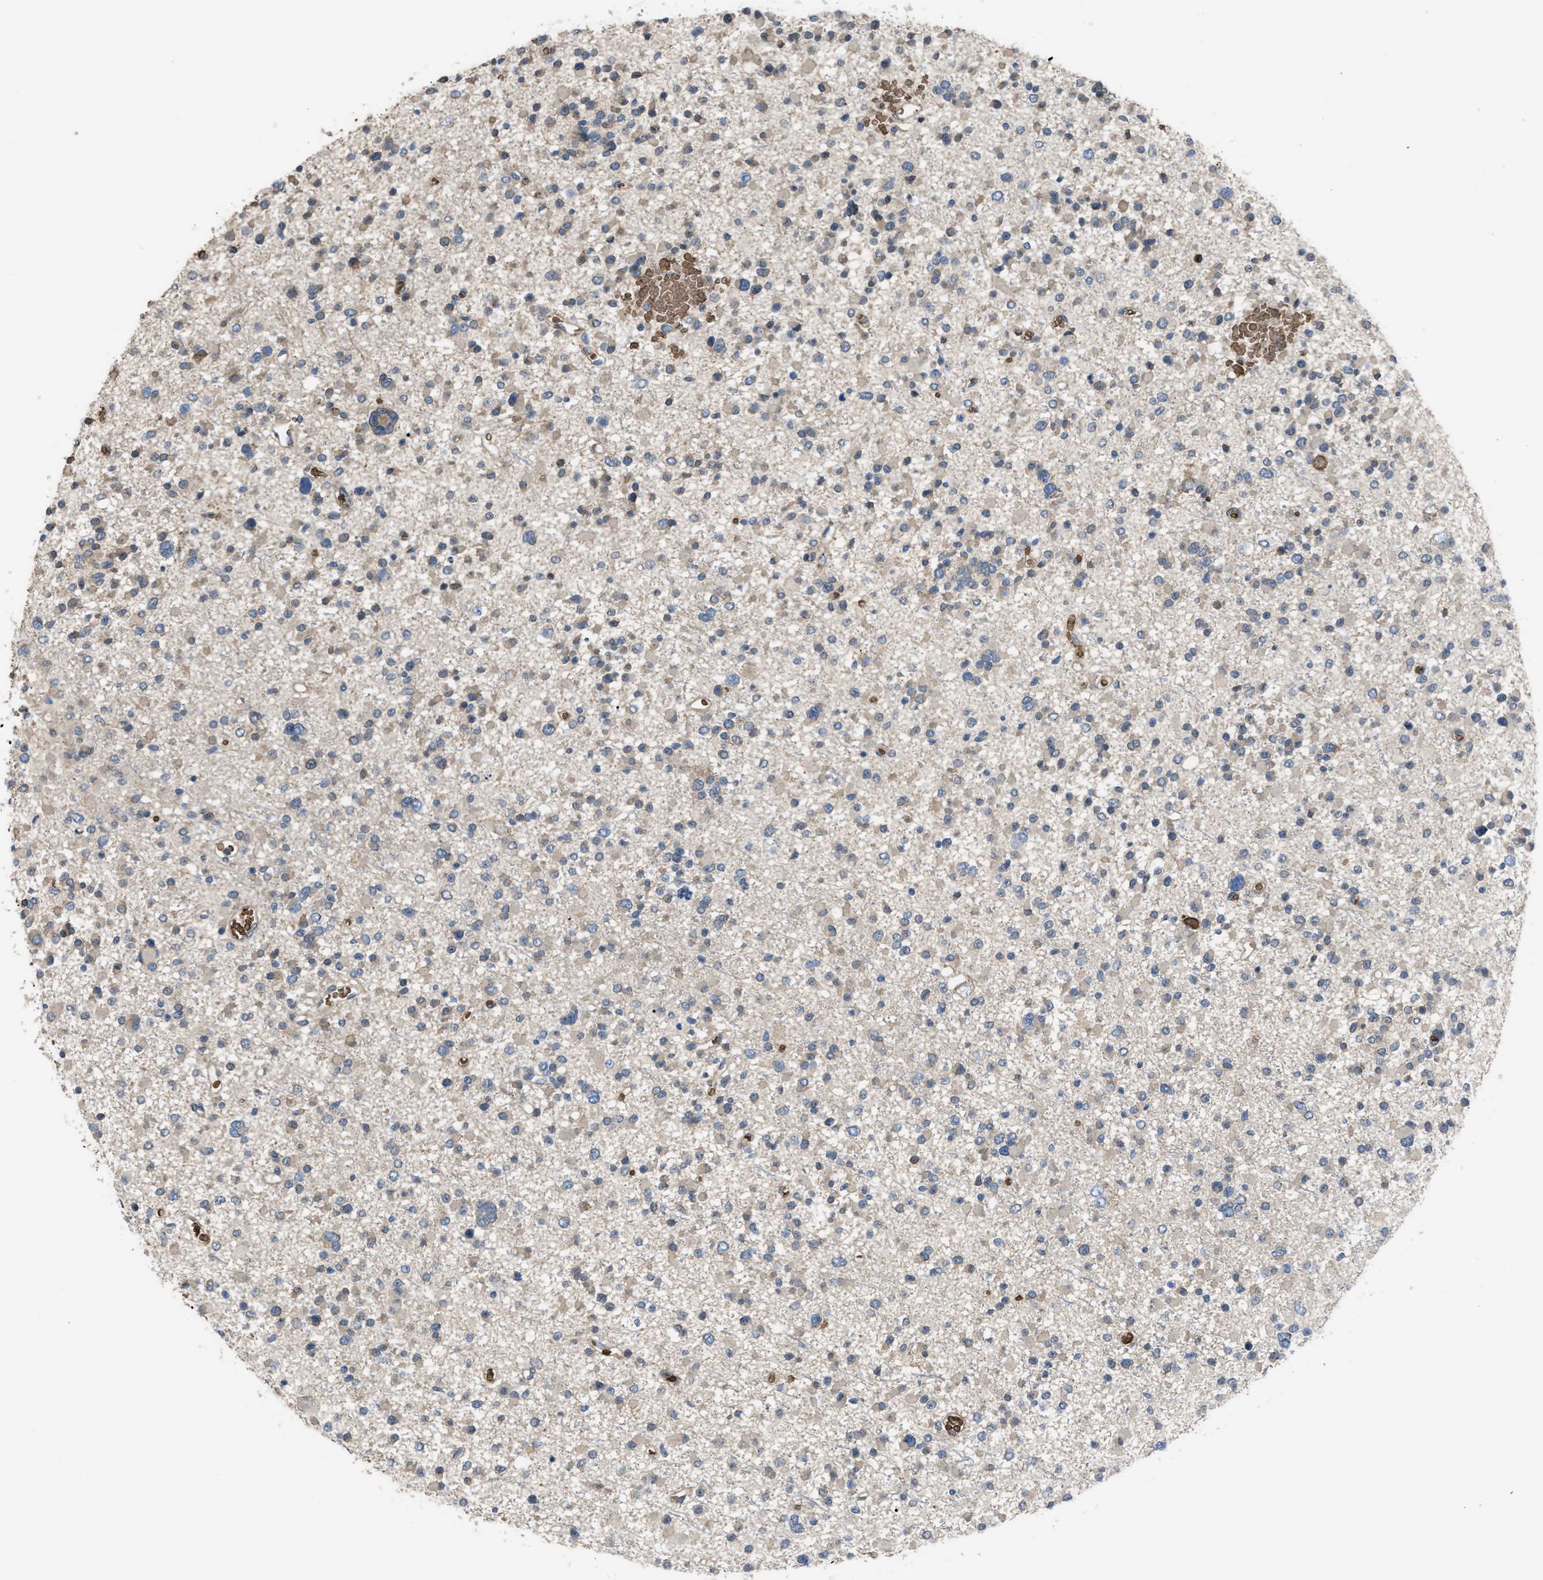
{"staining": {"intensity": "weak", "quantity": "<25%", "location": "cytoplasmic/membranous"}, "tissue": "glioma", "cell_type": "Tumor cells", "image_type": "cancer", "snomed": [{"axis": "morphology", "description": "Glioma, malignant, Low grade"}, {"axis": "topography", "description": "Brain"}], "caption": "A micrograph of human malignant glioma (low-grade) is negative for staining in tumor cells.", "gene": "SELENOM", "patient": {"sex": "female", "age": 22}}